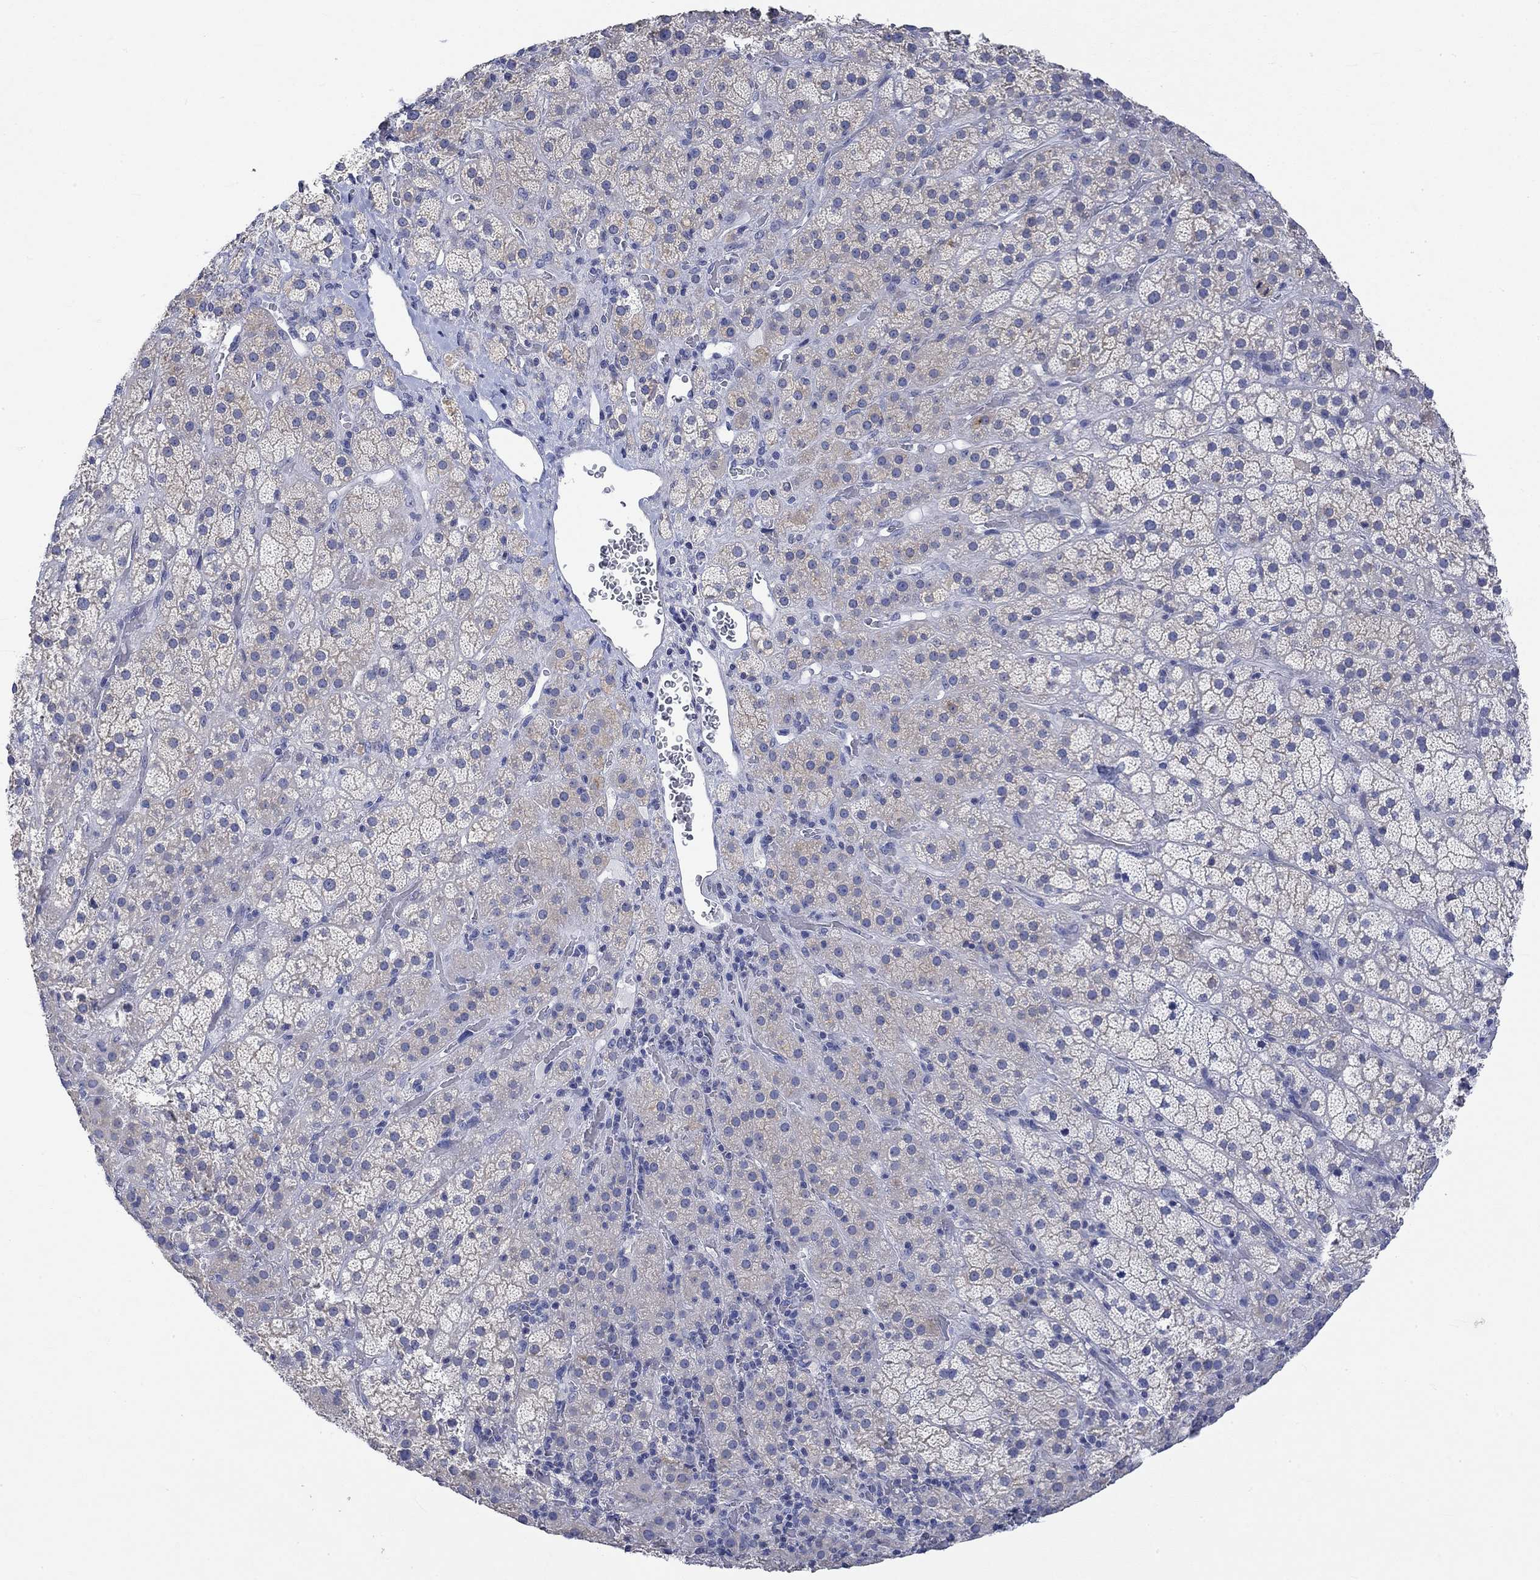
{"staining": {"intensity": "moderate", "quantity": "<25%", "location": "cytoplasmic/membranous"}, "tissue": "adrenal gland", "cell_type": "Glandular cells", "image_type": "normal", "snomed": [{"axis": "morphology", "description": "Normal tissue, NOS"}, {"axis": "topography", "description": "Adrenal gland"}], "caption": "This is an image of immunohistochemistry staining of normal adrenal gland, which shows moderate staining in the cytoplasmic/membranous of glandular cells.", "gene": "AGRP", "patient": {"sex": "male", "age": 57}}